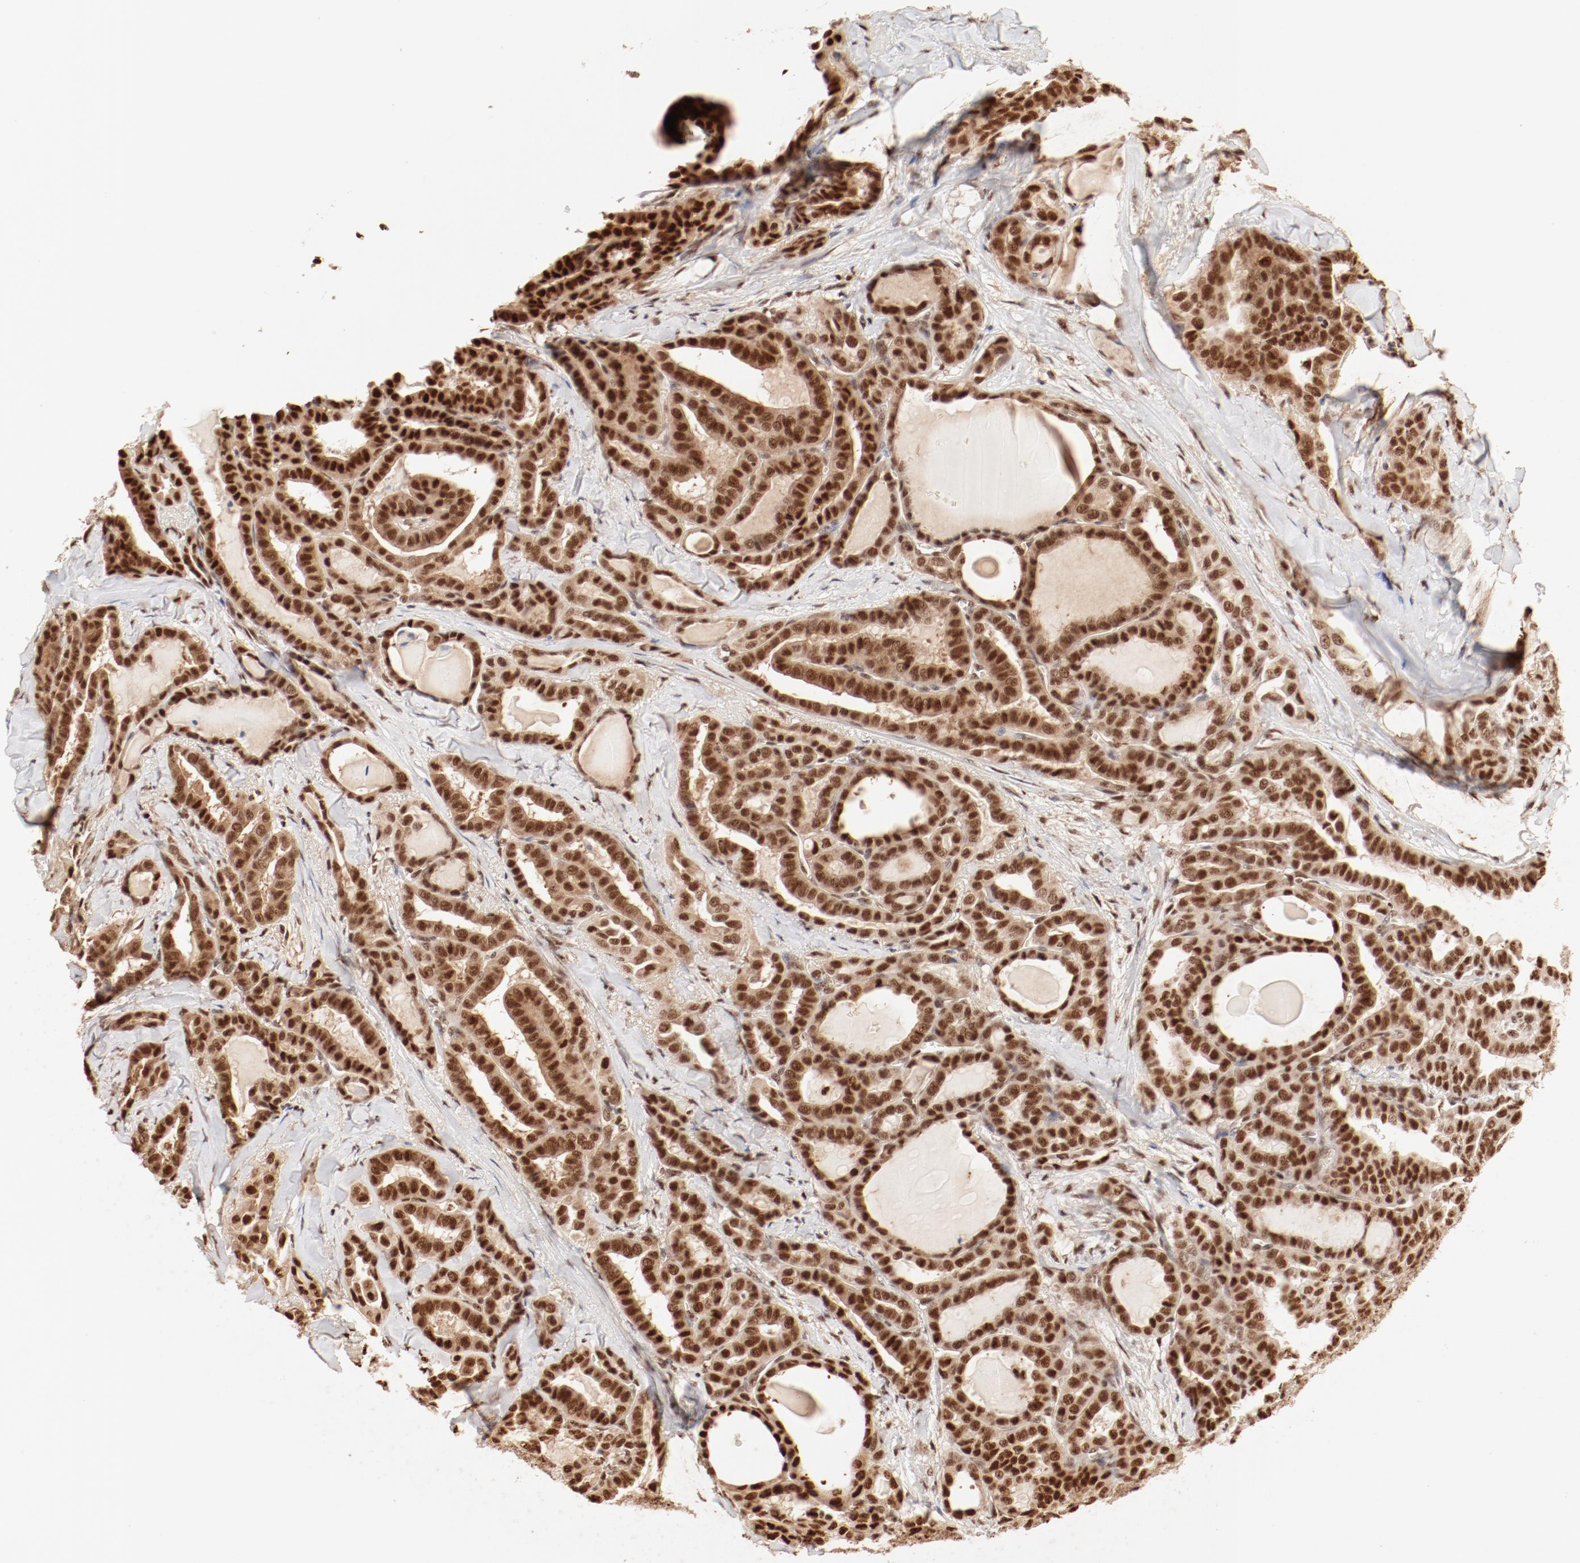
{"staining": {"intensity": "strong", "quantity": ">75%", "location": "cytoplasmic/membranous,nuclear"}, "tissue": "thyroid cancer", "cell_type": "Tumor cells", "image_type": "cancer", "snomed": [{"axis": "morphology", "description": "Carcinoma, NOS"}, {"axis": "topography", "description": "Thyroid gland"}], "caption": "The image demonstrates immunohistochemical staining of thyroid carcinoma. There is strong cytoplasmic/membranous and nuclear staining is identified in approximately >75% of tumor cells.", "gene": "FAM50A", "patient": {"sex": "female", "age": 91}}